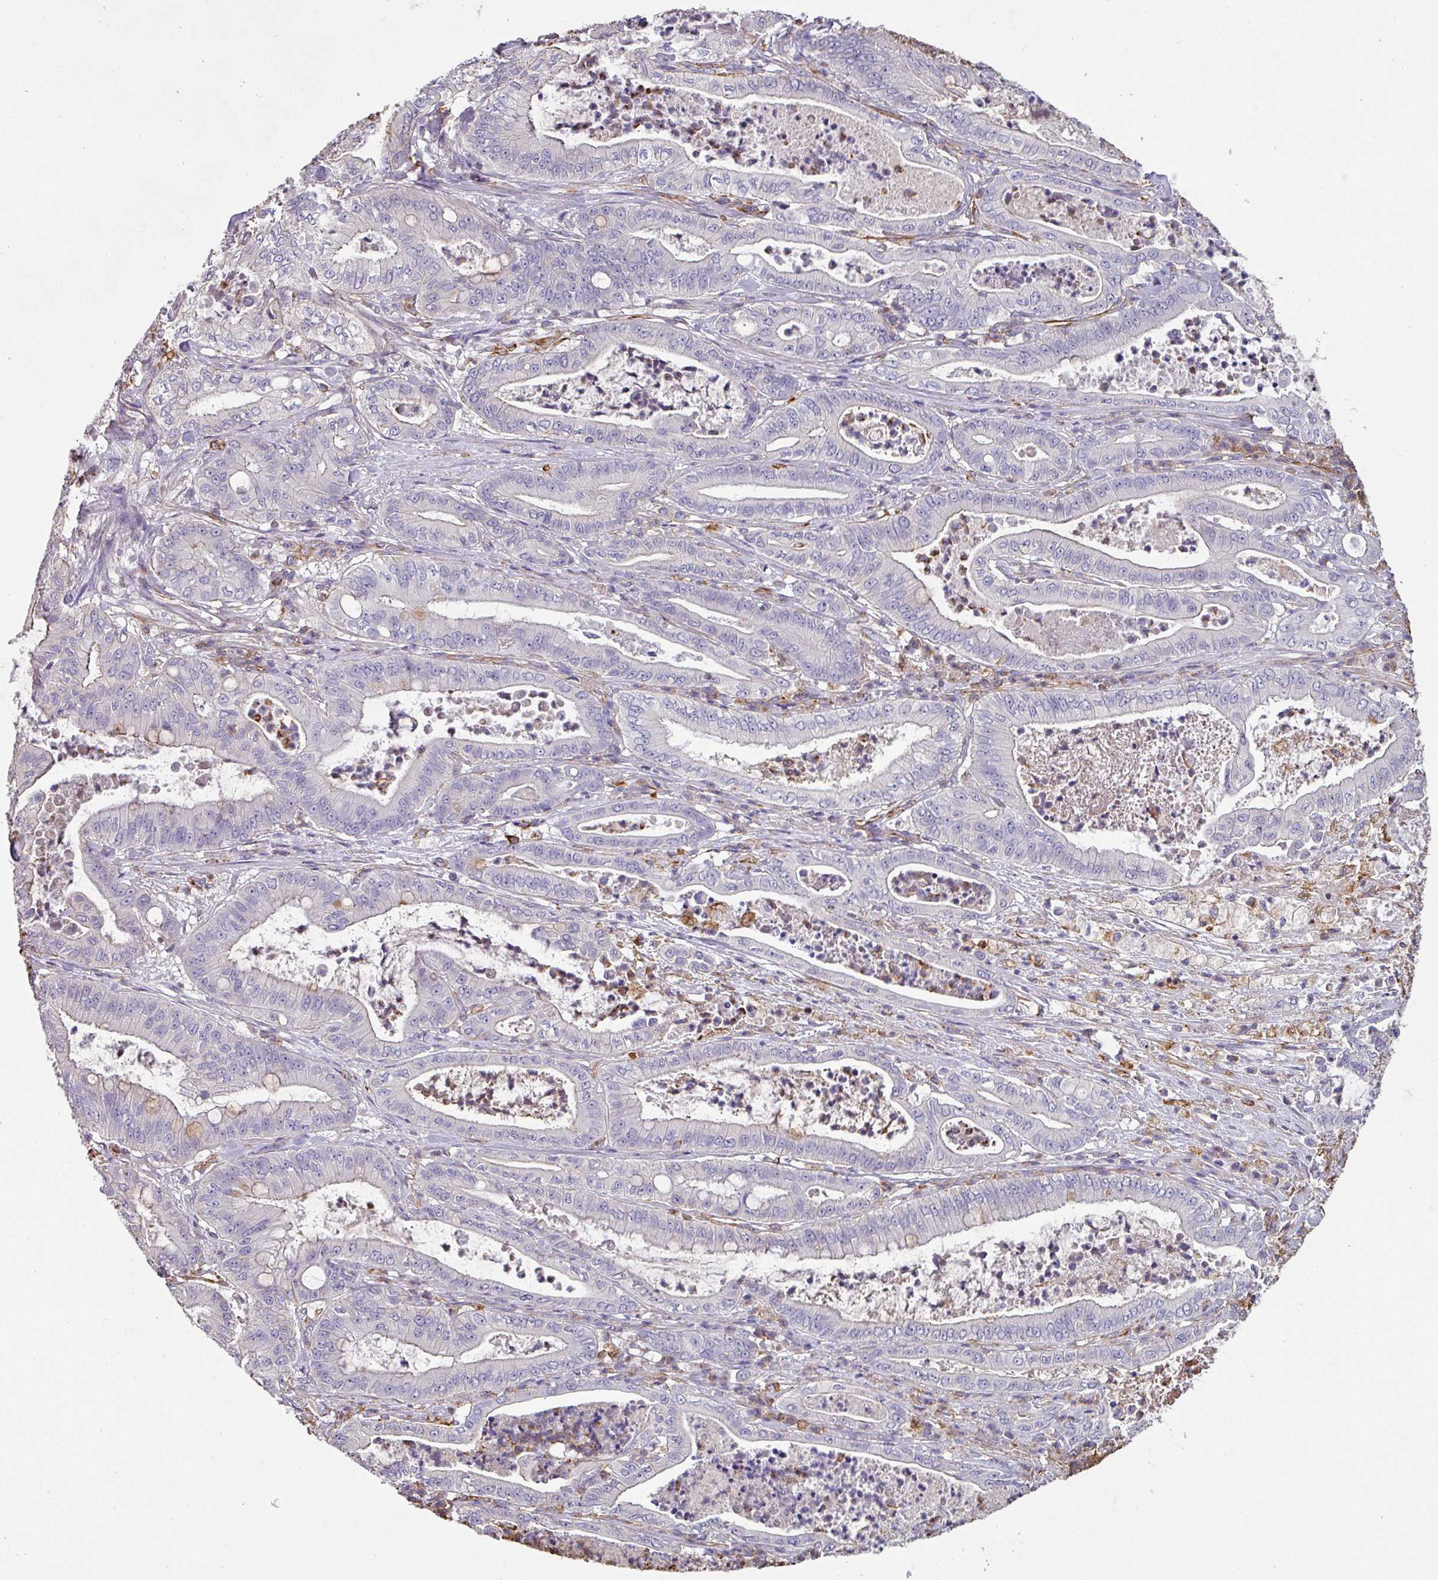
{"staining": {"intensity": "negative", "quantity": "none", "location": "none"}, "tissue": "pancreatic cancer", "cell_type": "Tumor cells", "image_type": "cancer", "snomed": [{"axis": "morphology", "description": "Adenocarcinoma, NOS"}, {"axis": "topography", "description": "Pancreas"}], "caption": "High magnification brightfield microscopy of adenocarcinoma (pancreatic) stained with DAB (brown) and counterstained with hematoxylin (blue): tumor cells show no significant expression.", "gene": "ZNF280C", "patient": {"sex": "male", "age": 71}}